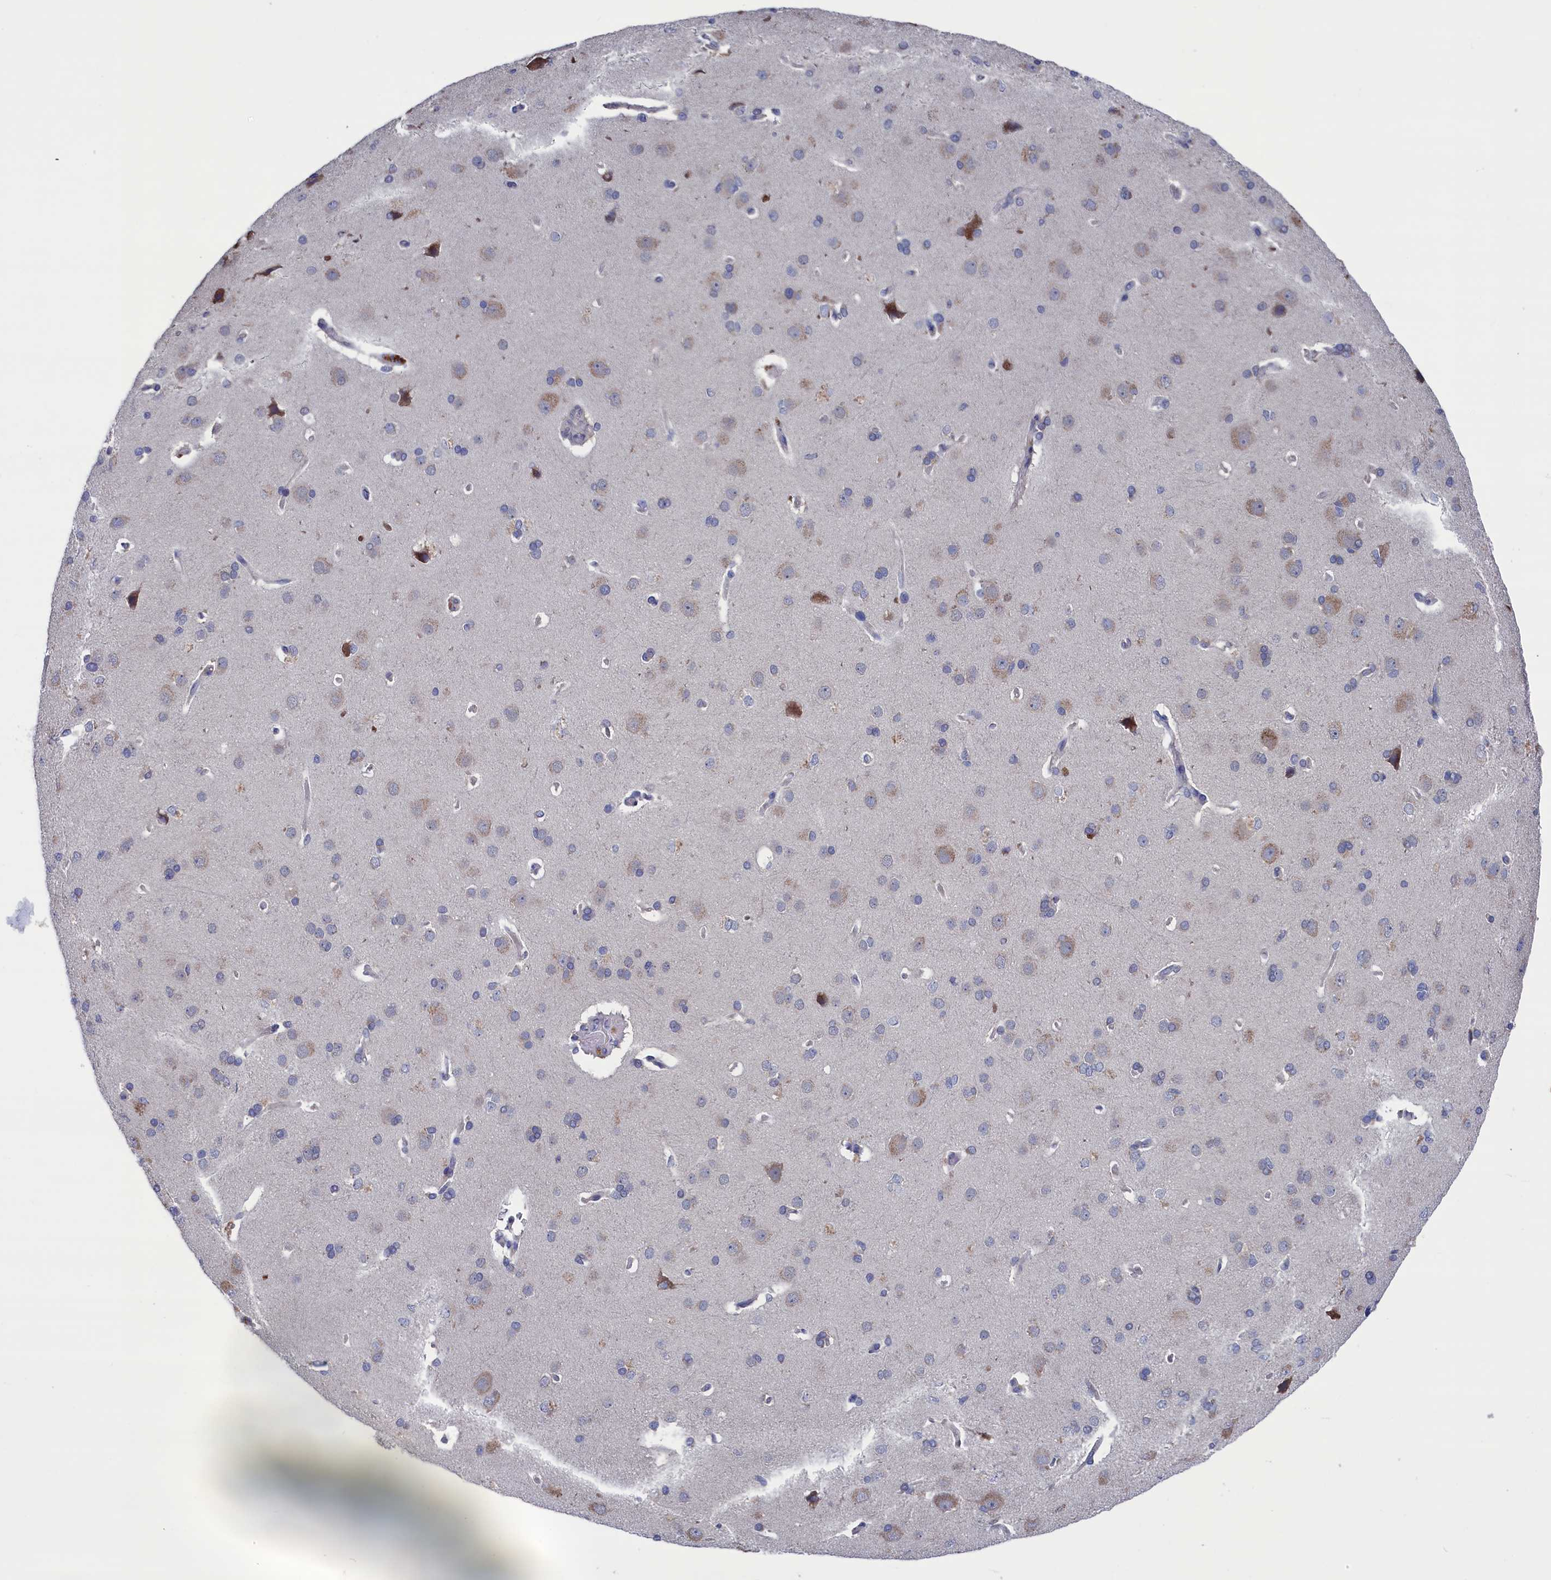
{"staining": {"intensity": "negative", "quantity": "none", "location": "none"}, "tissue": "cerebral cortex", "cell_type": "Endothelial cells", "image_type": "normal", "snomed": [{"axis": "morphology", "description": "Normal tissue, NOS"}, {"axis": "topography", "description": "Cerebral cortex"}], "caption": "This is an immunohistochemistry (IHC) micrograph of benign cerebral cortex. There is no staining in endothelial cells.", "gene": "SPATA13", "patient": {"sex": "male", "age": 62}}